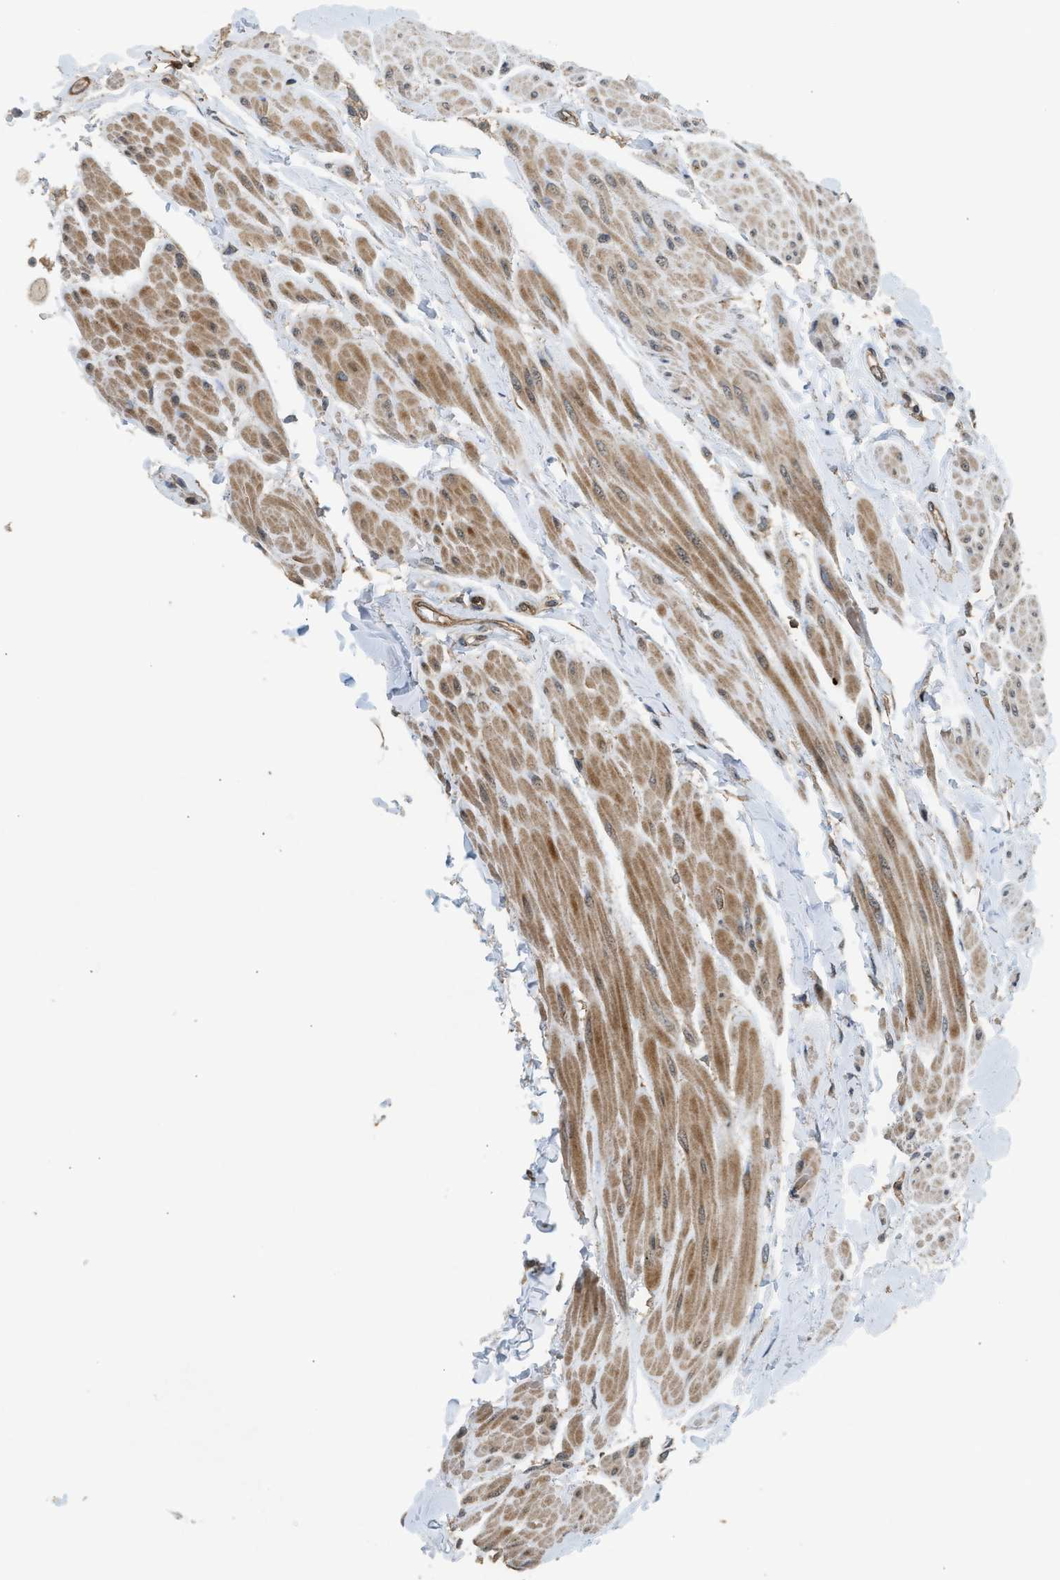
{"staining": {"intensity": "moderate", "quantity": ">75%", "location": "cytoplasmic/membranous"}, "tissue": "urinary bladder", "cell_type": "Urothelial cells", "image_type": "normal", "snomed": [{"axis": "morphology", "description": "Normal tissue, NOS"}, {"axis": "topography", "description": "Urinary bladder"}], "caption": "Brown immunohistochemical staining in normal human urinary bladder exhibits moderate cytoplasmic/membranous positivity in about >75% of urothelial cells.", "gene": "HIP1R", "patient": {"sex": "female", "age": 79}}